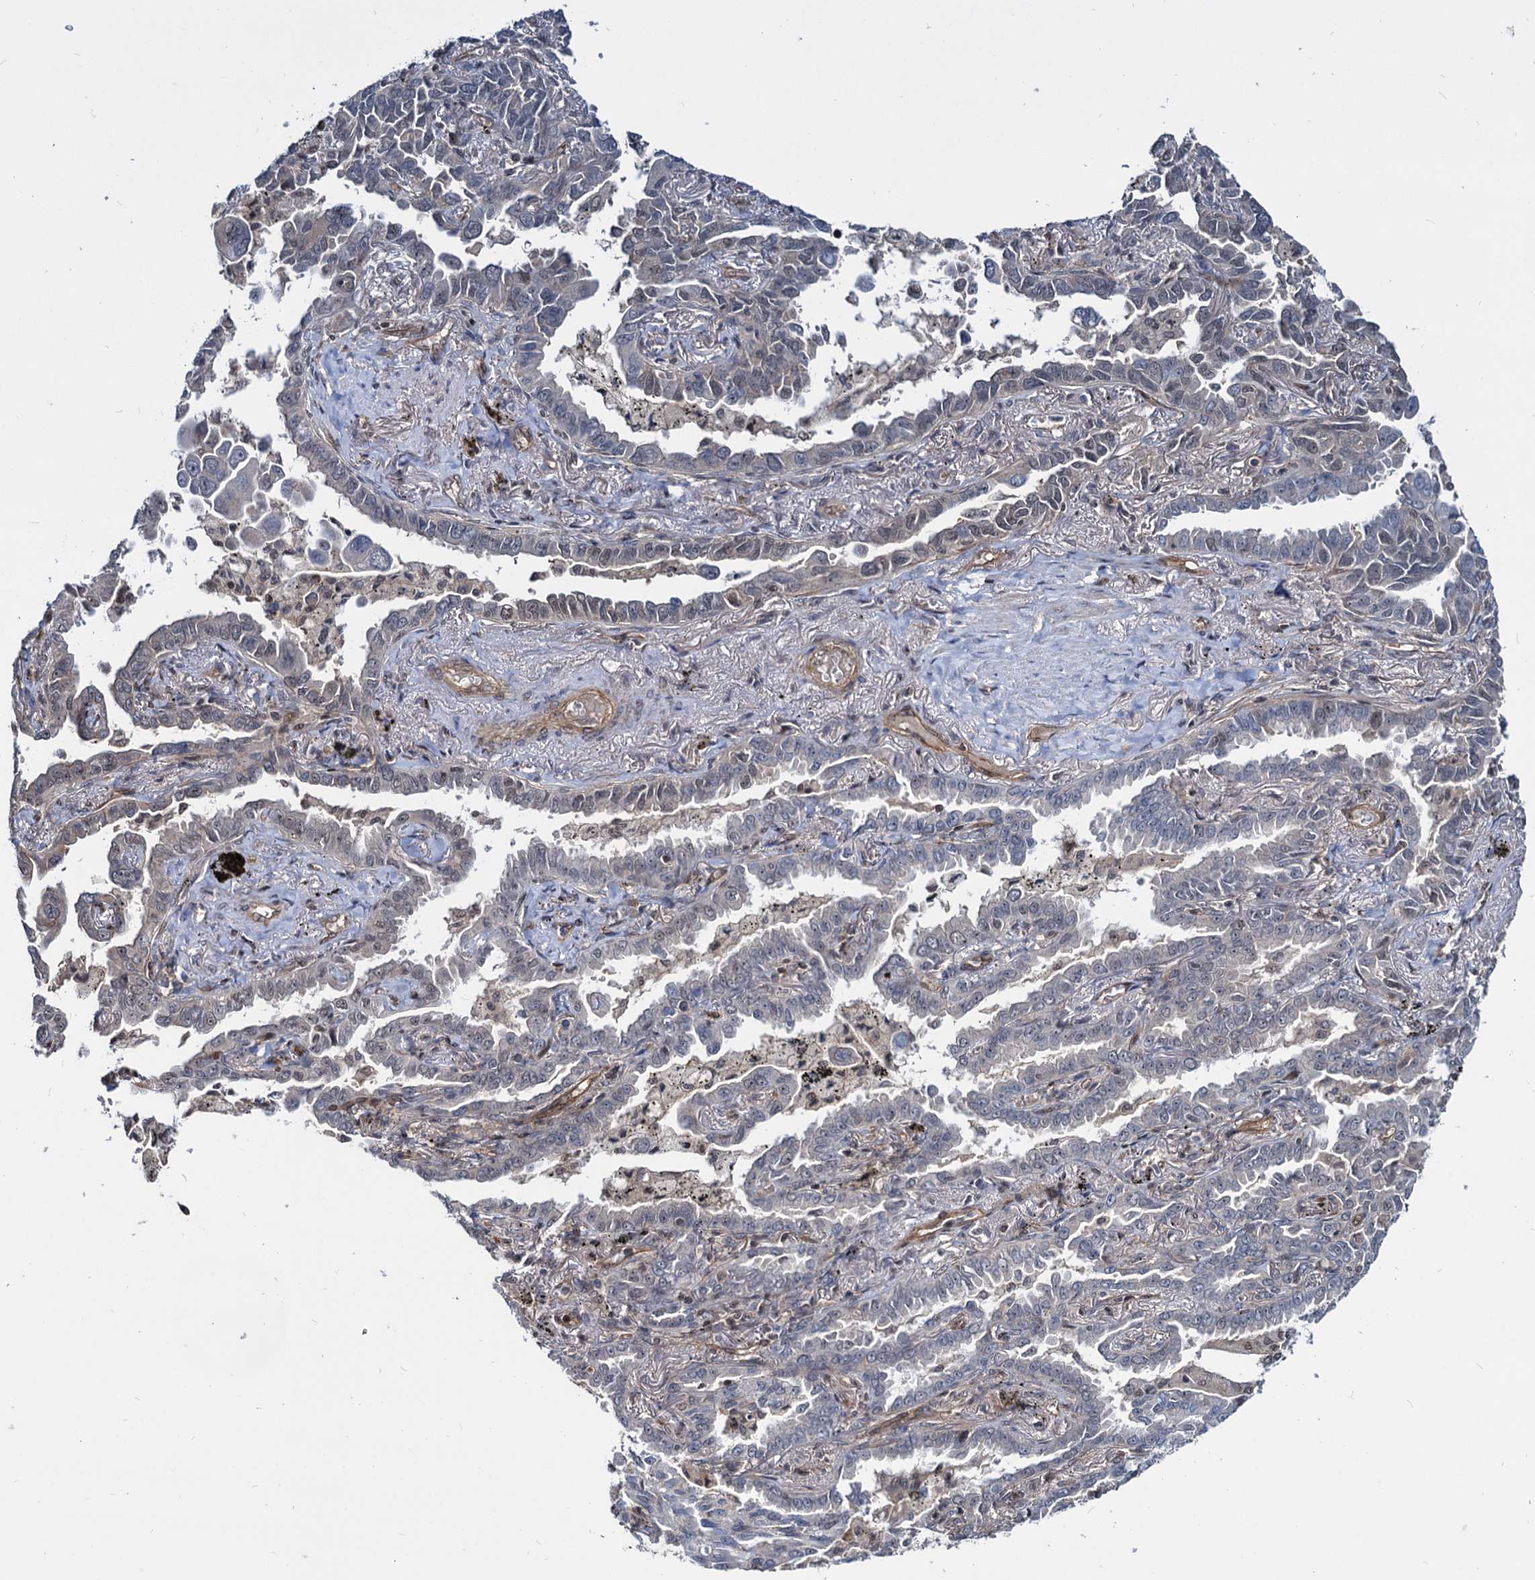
{"staining": {"intensity": "weak", "quantity": "<25%", "location": "nuclear"}, "tissue": "lung cancer", "cell_type": "Tumor cells", "image_type": "cancer", "snomed": [{"axis": "morphology", "description": "Adenocarcinoma, NOS"}, {"axis": "topography", "description": "Lung"}], "caption": "High power microscopy photomicrograph of an immunohistochemistry micrograph of lung adenocarcinoma, revealing no significant expression in tumor cells. Nuclei are stained in blue.", "gene": "UBLCP1", "patient": {"sex": "male", "age": 67}}